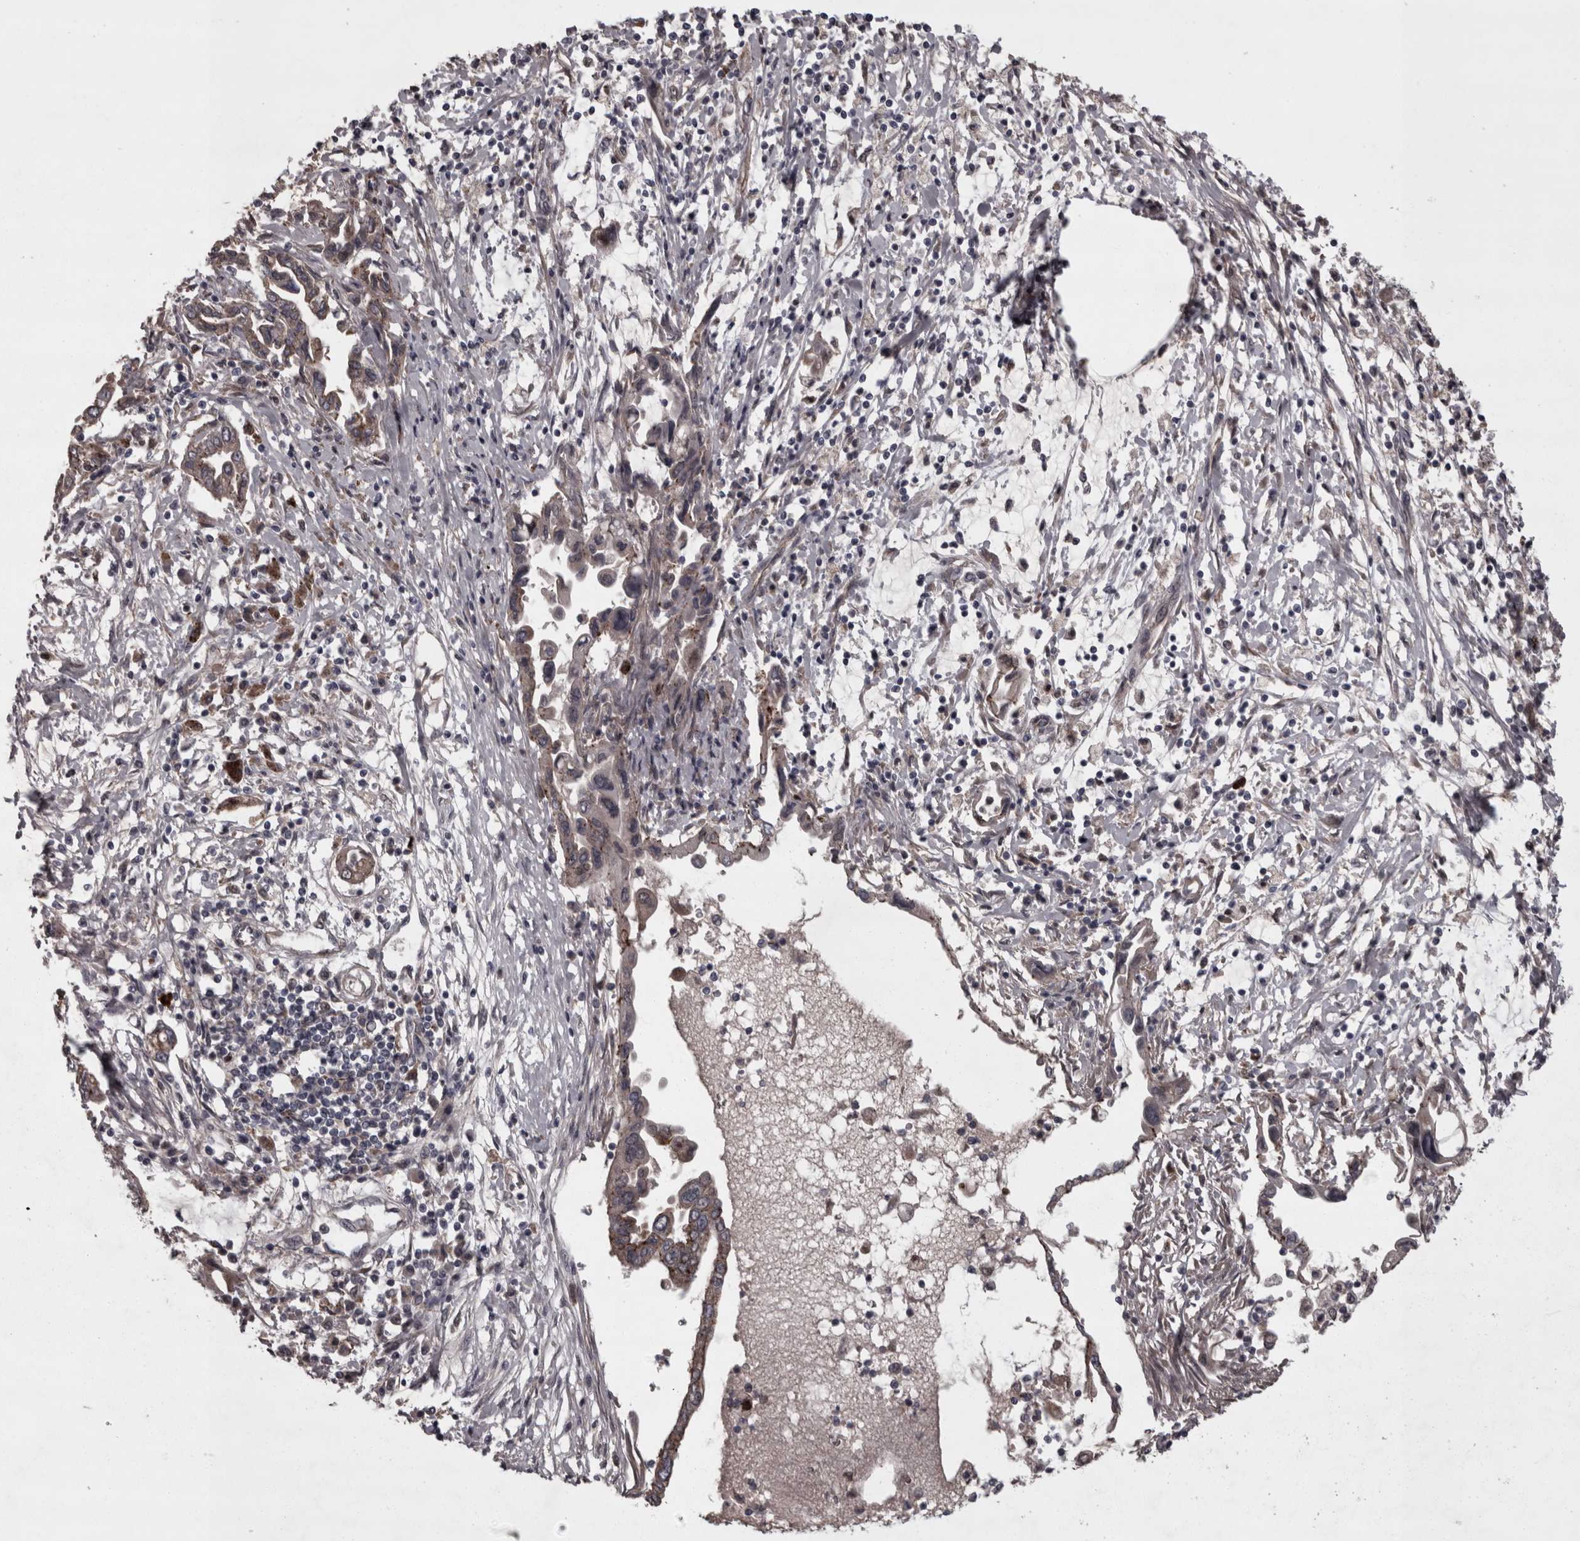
{"staining": {"intensity": "weak", "quantity": "25%-75%", "location": "cytoplasmic/membranous"}, "tissue": "pancreatic cancer", "cell_type": "Tumor cells", "image_type": "cancer", "snomed": [{"axis": "morphology", "description": "Adenocarcinoma, NOS"}, {"axis": "topography", "description": "Pancreas"}], "caption": "High-magnification brightfield microscopy of adenocarcinoma (pancreatic) stained with DAB (brown) and counterstained with hematoxylin (blue). tumor cells exhibit weak cytoplasmic/membranous positivity is present in approximately25%-75% of cells.", "gene": "PCDH17", "patient": {"sex": "female", "age": 57}}